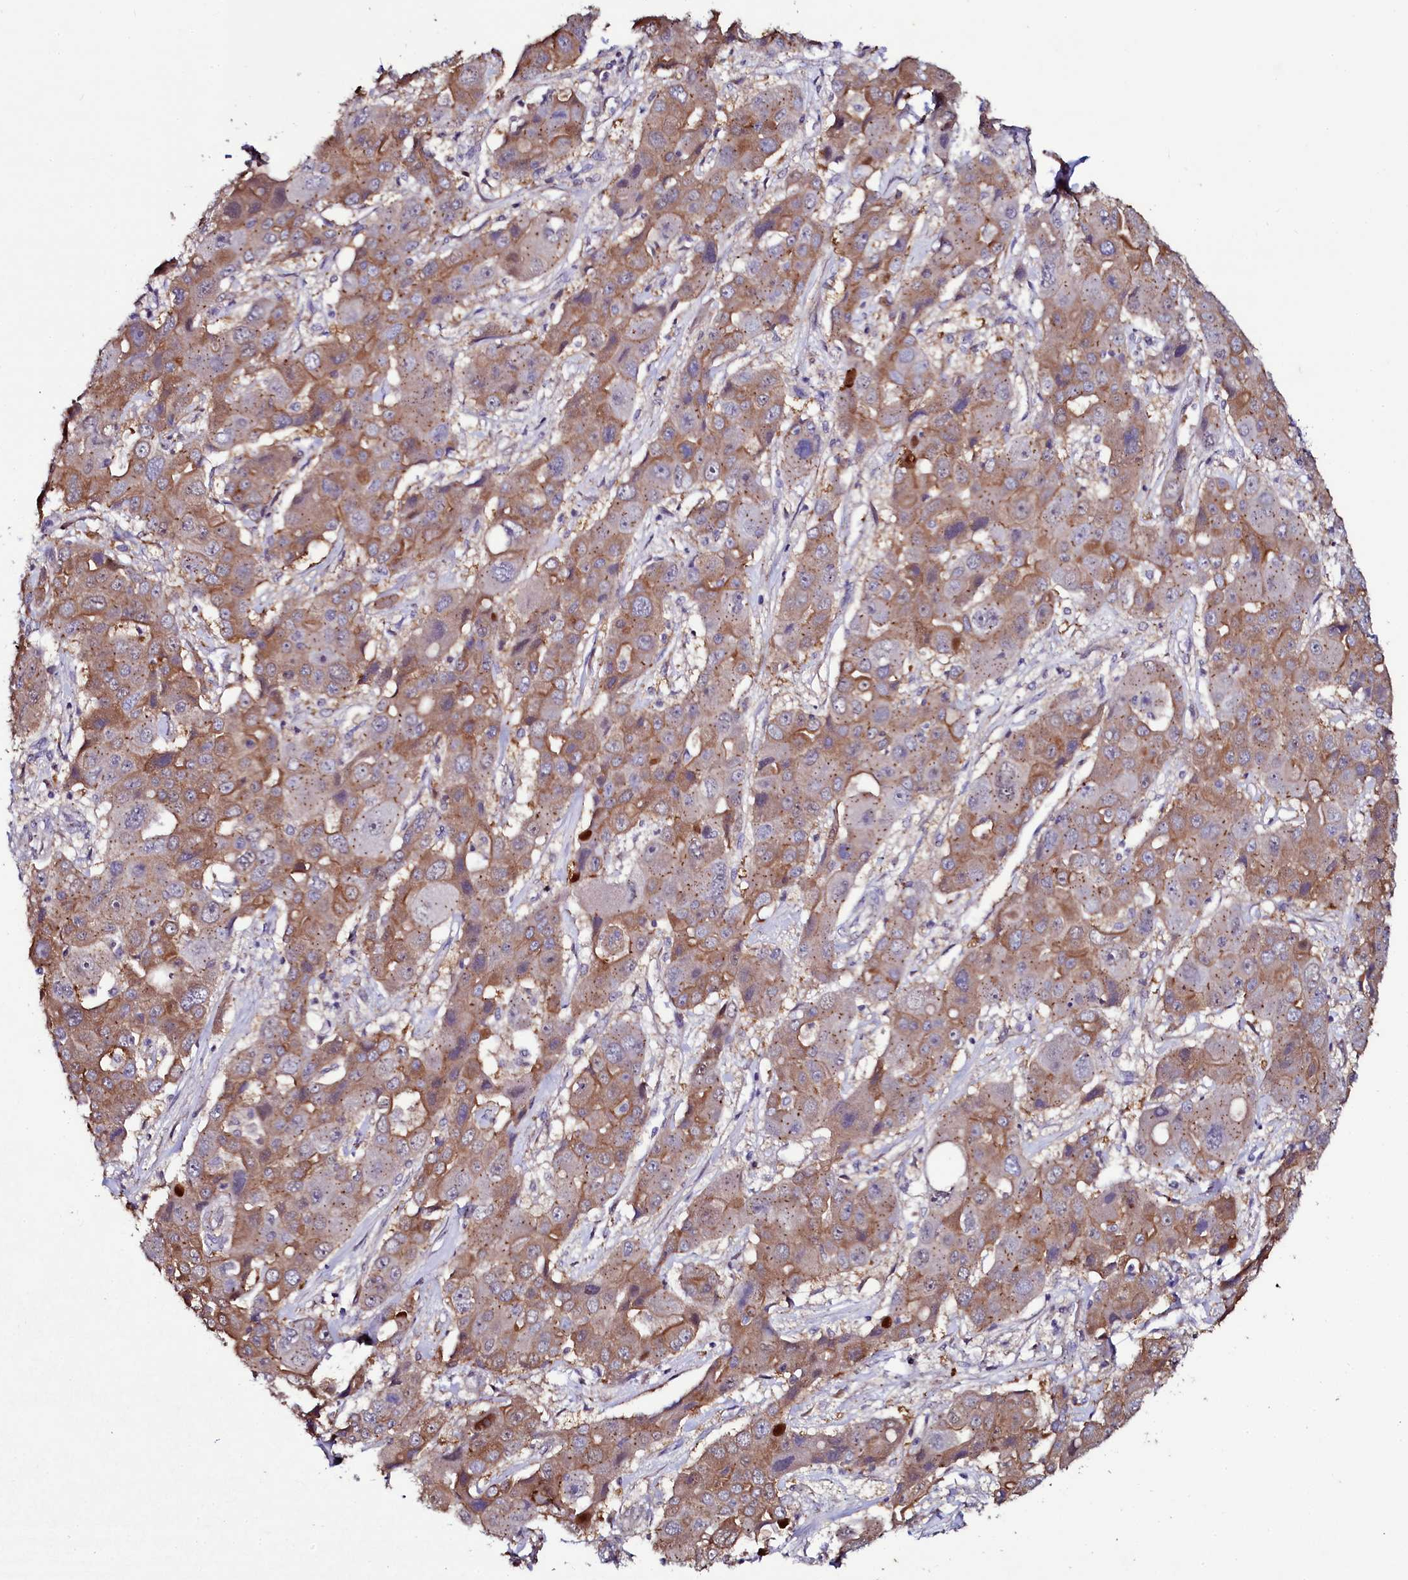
{"staining": {"intensity": "moderate", "quantity": ">75%", "location": "cytoplasmic/membranous"}, "tissue": "liver cancer", "cell_type": "Tumor cells", "image_type": "cancer", "snomed": [{"axis": "morphology", "description": "Cholangiocarcinoma"}, {"axis": "topography", "description": "Liver"}], "caption": "Protein expression analysis of cholangiocarcinoma (liver) reveals moderate cytoplasmic/membranous expression in about >75% of tumor cells.", "gene": "USPL1", "patient": {"sex": "male", "age": 67}}